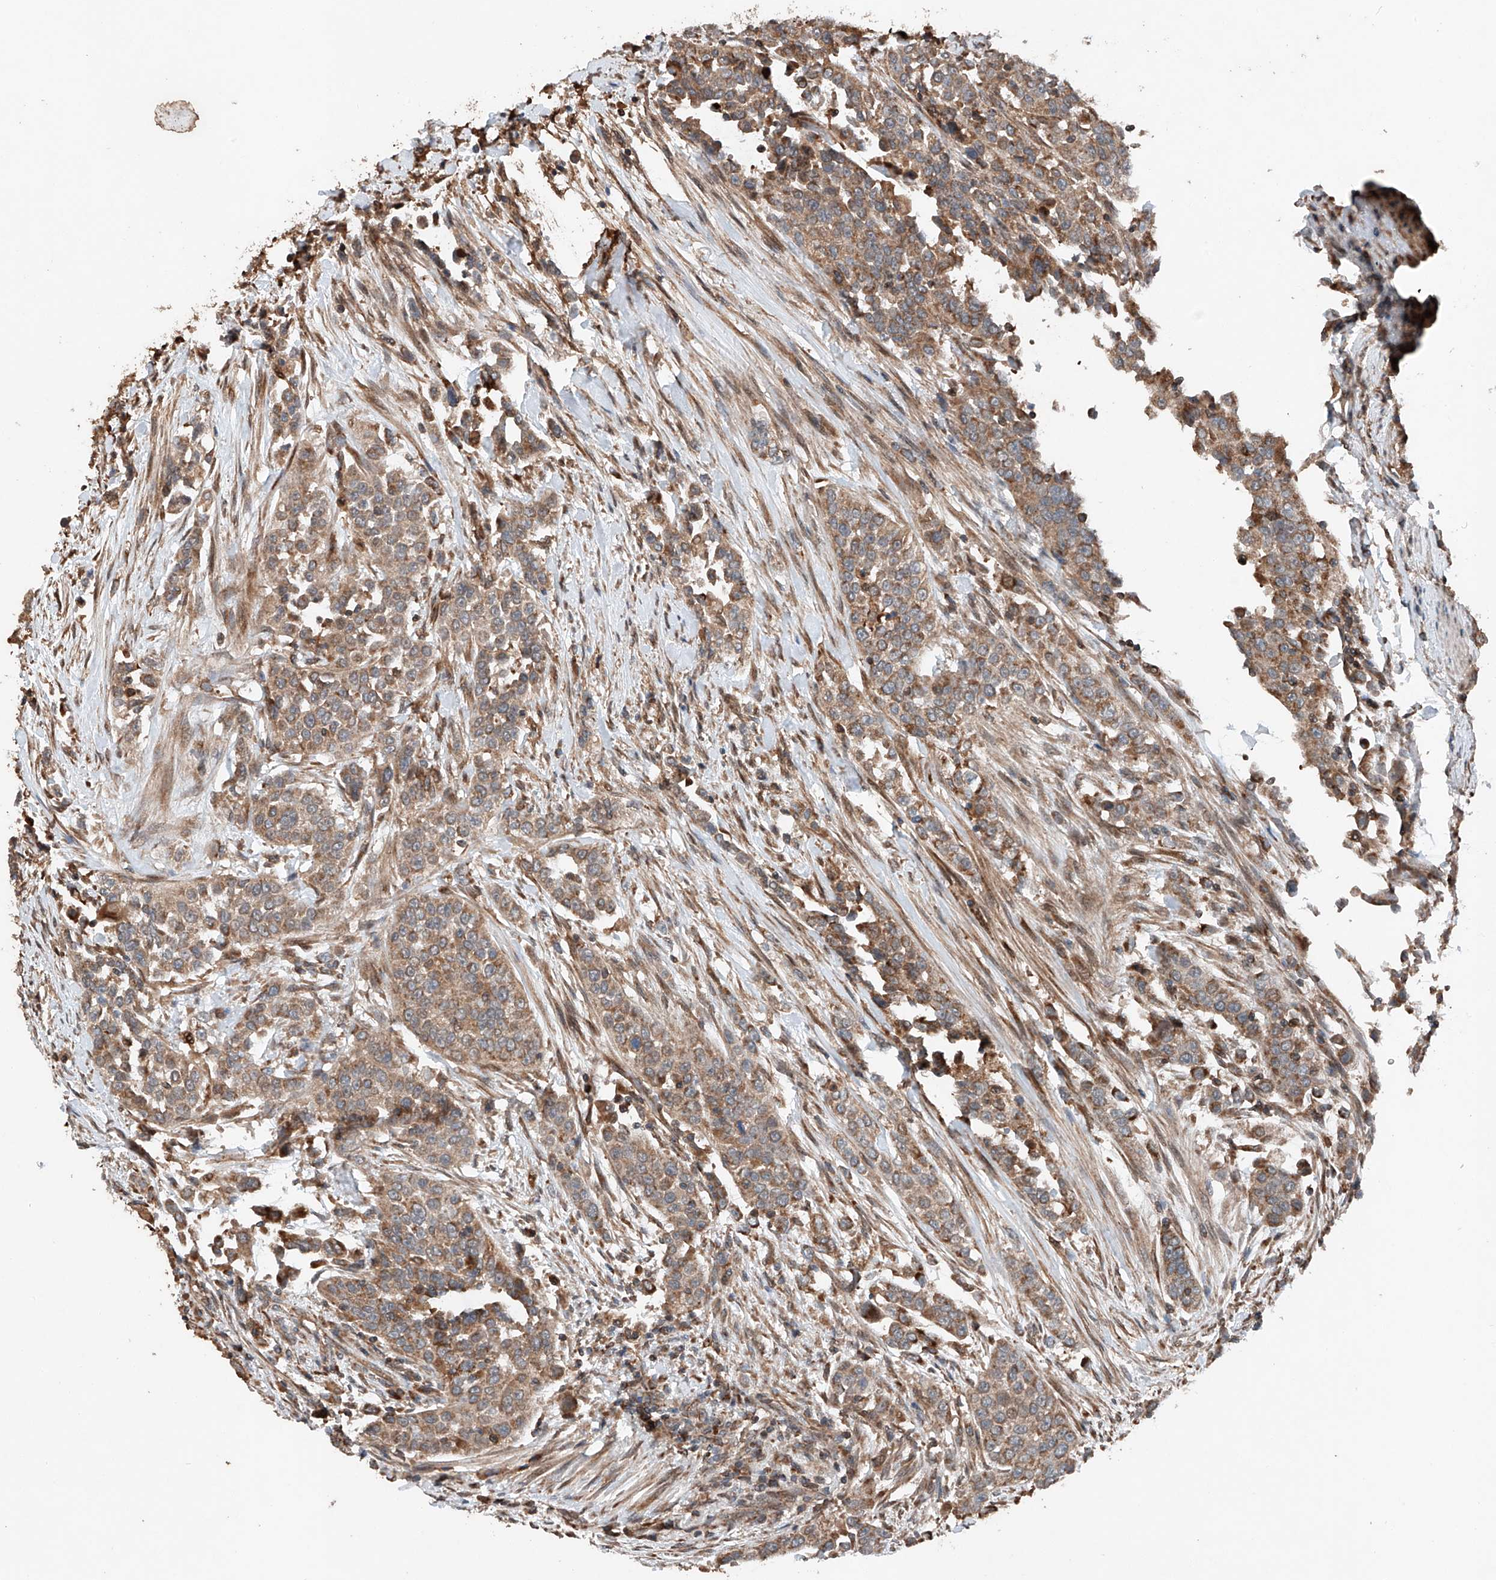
{"staining": {"intensity": "moderate", "quantity": ">75%", "location": "cytoplasmic/membranous"}, "tissue": "urothelial cancer", "cell_type": "Tumor cells", "image_type": "cancer", "snomed": [{"axis": "morphology", "description": "Urothelial carcinoma, High grade"}, {"axis": "topography", "description": "Urinary bladder"}], "caption": "Tumor cells demonstrate medium levels of moderate cytoplasmic/membranous staining in about >75% of cells in urothelial carcinoma (high-grade).", "gene": "AP4B1", "patient": {"sex": "female", "age": 80}}